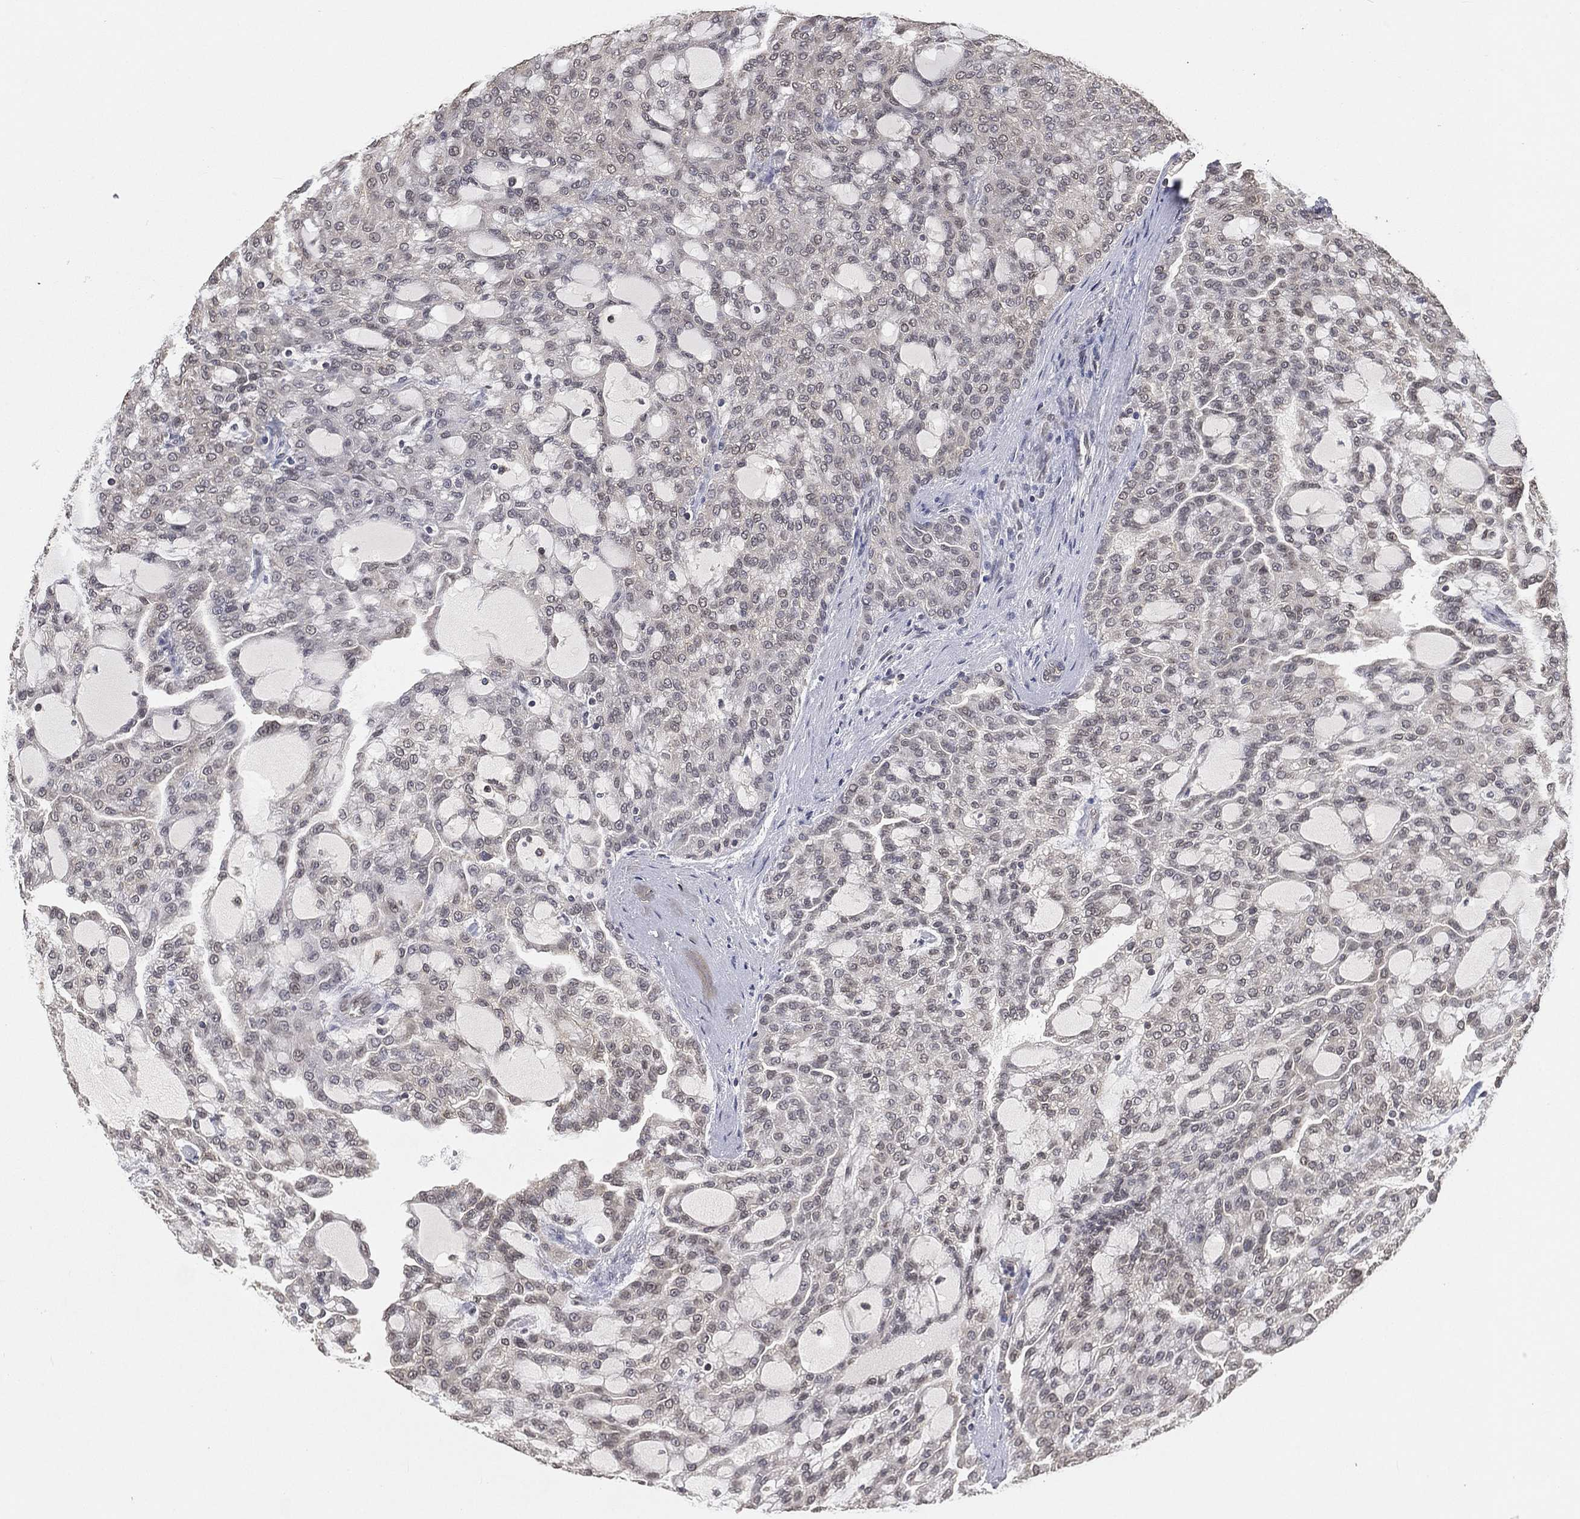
{"staining": {"intensity": "negative", "quantity": "none", "location": "none"}, "tissue": "renal cancer", "cell_type": "Tumor cells", "image_type": "cancer", "snomed": [{"axis": "morphology", "description": "Adenocarcinoma, NOS"}, {"axis": "topography", "description": "Kidney"}], "caption": "Immunohistochemistry (IHC) histopathology image of neoplastic tissue: human adenocarcinoma (renal) stained with DAB (3,3'-diaminobenzidine) shows no significant protein positivity in tumor cells.", "gene": "UBA5", "patient": {"sex": "male", "age": 63}}